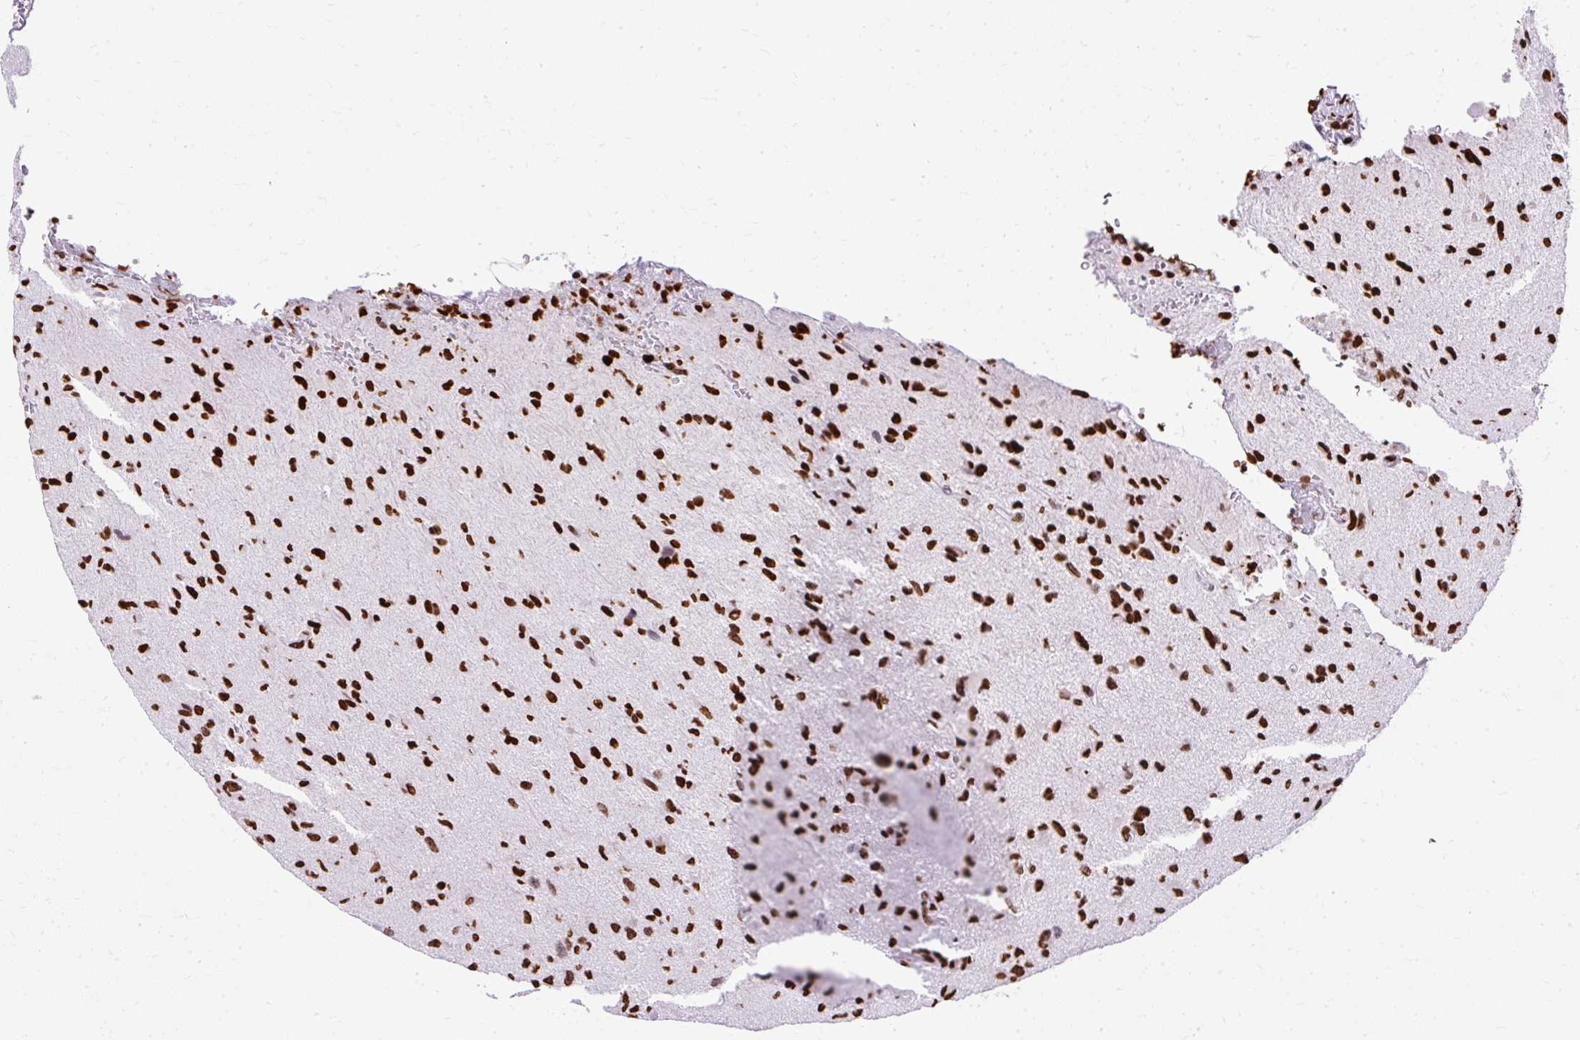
{"staining": {"intensity": "strong", "quantity": ">75%", "location": "nuclear"}, "tissue": "glioma", "cell_type": "Tumor cells", "image_type": "cancer", "snomed": [{"axis": "morphology", "description": "Glioma, malignant, High grade"}, {"axis": "topography", "description": "Brain"}], "caption": "DAB immunohistochemical staining of human malignant glioma (high-grade) displays strong nuclear protein expression in approximately >75% of tumor cells.", "gene": "TMEM184C", "patient": {"sex": "male", "age": 36}}